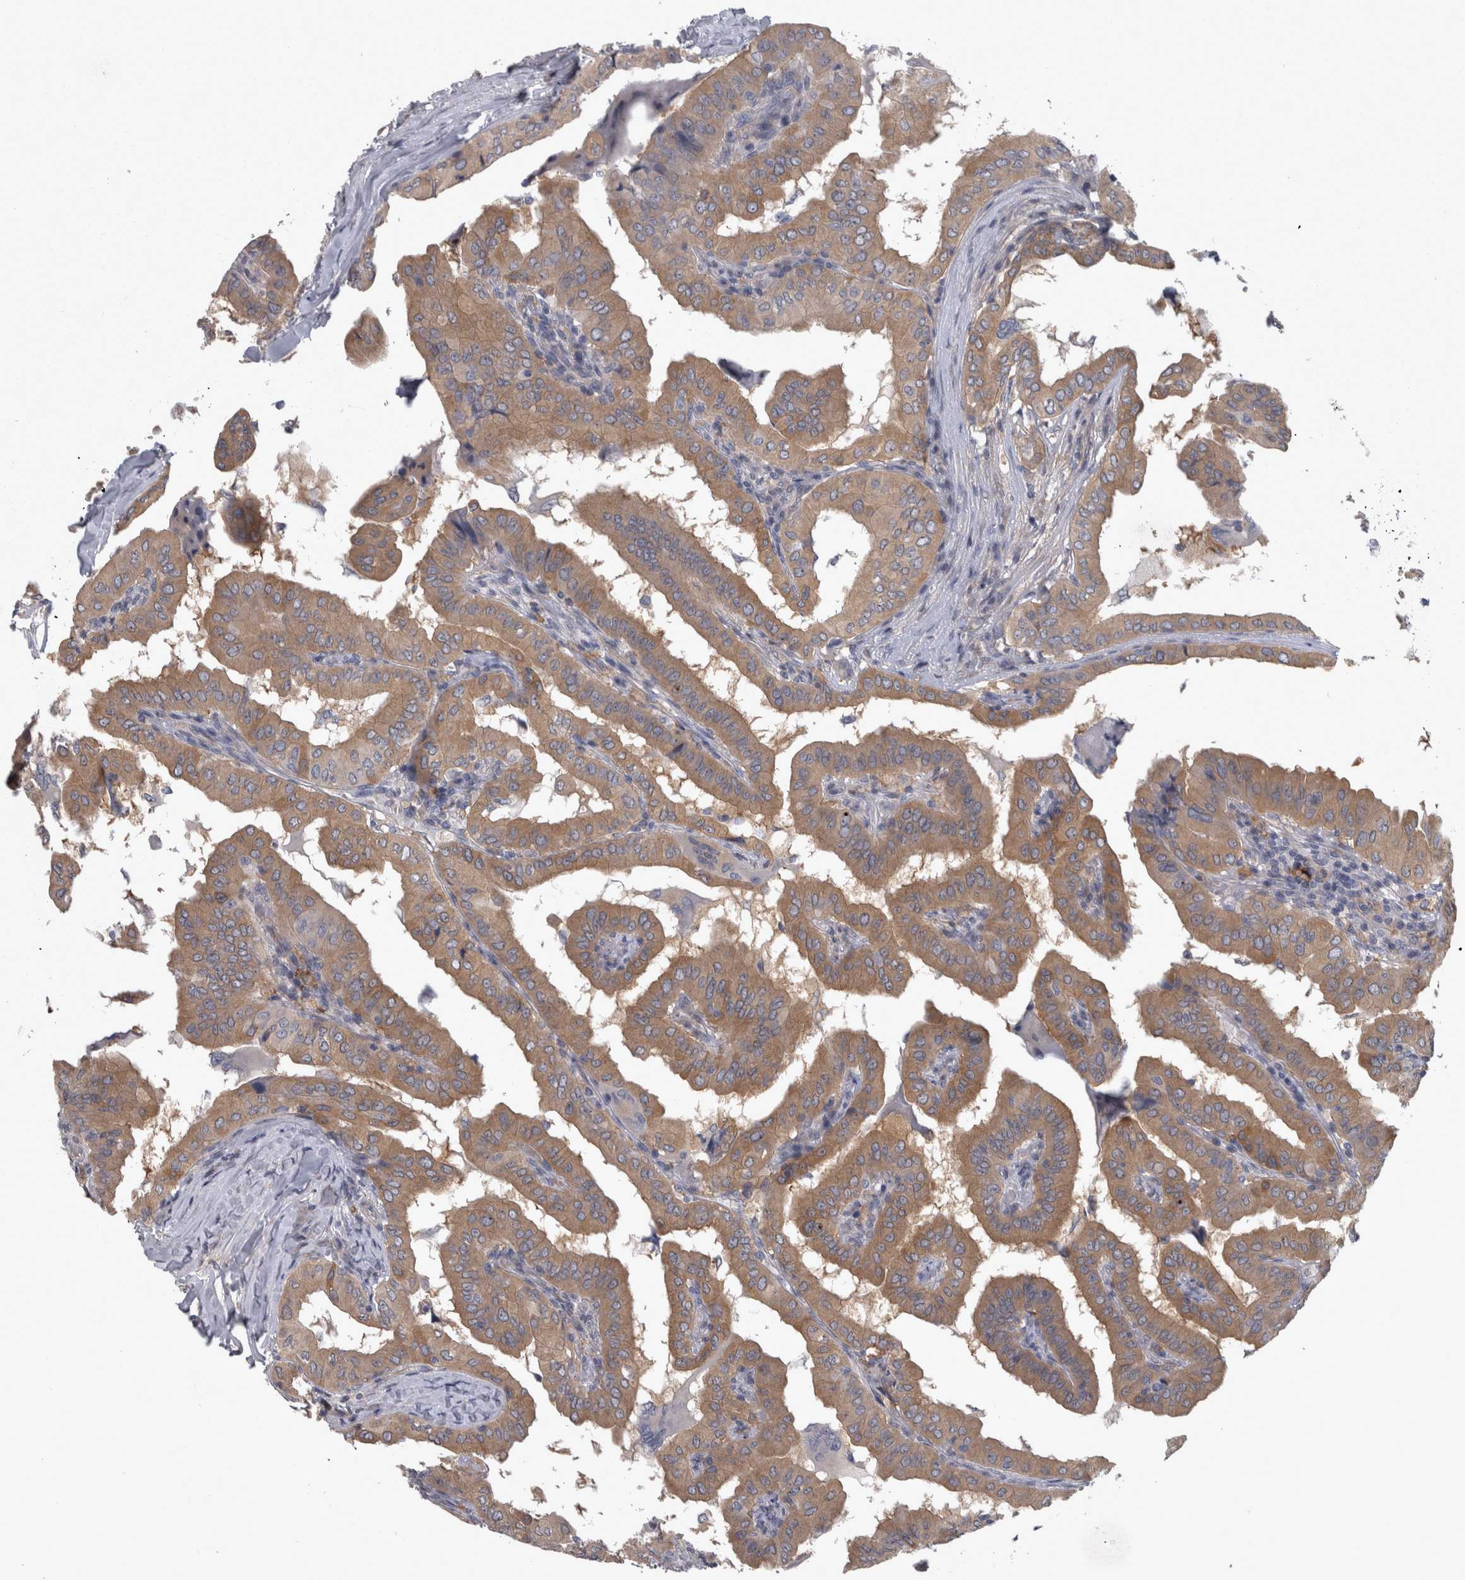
{"staining": {"intensity": "moderate", "quantity": ">75%", "location": "cytoplasmic/membranous"}, "tissue": "thyroid cancer", "cell_type": "Tumor cells", "image_type": "cancer", "snomed": [{"axis": "morphology", "description": "Papillary adenocarcinoma, NOS"}, {"axis": "topography", "description": "Thyroid gland"}], "caption": "Human thyroid papillary adenocarcinoma stained with a protein marker reveals moderate staining in tumor cells.", "gene": "PRKCI", "patient": {"sex": "male", "age": 33}}